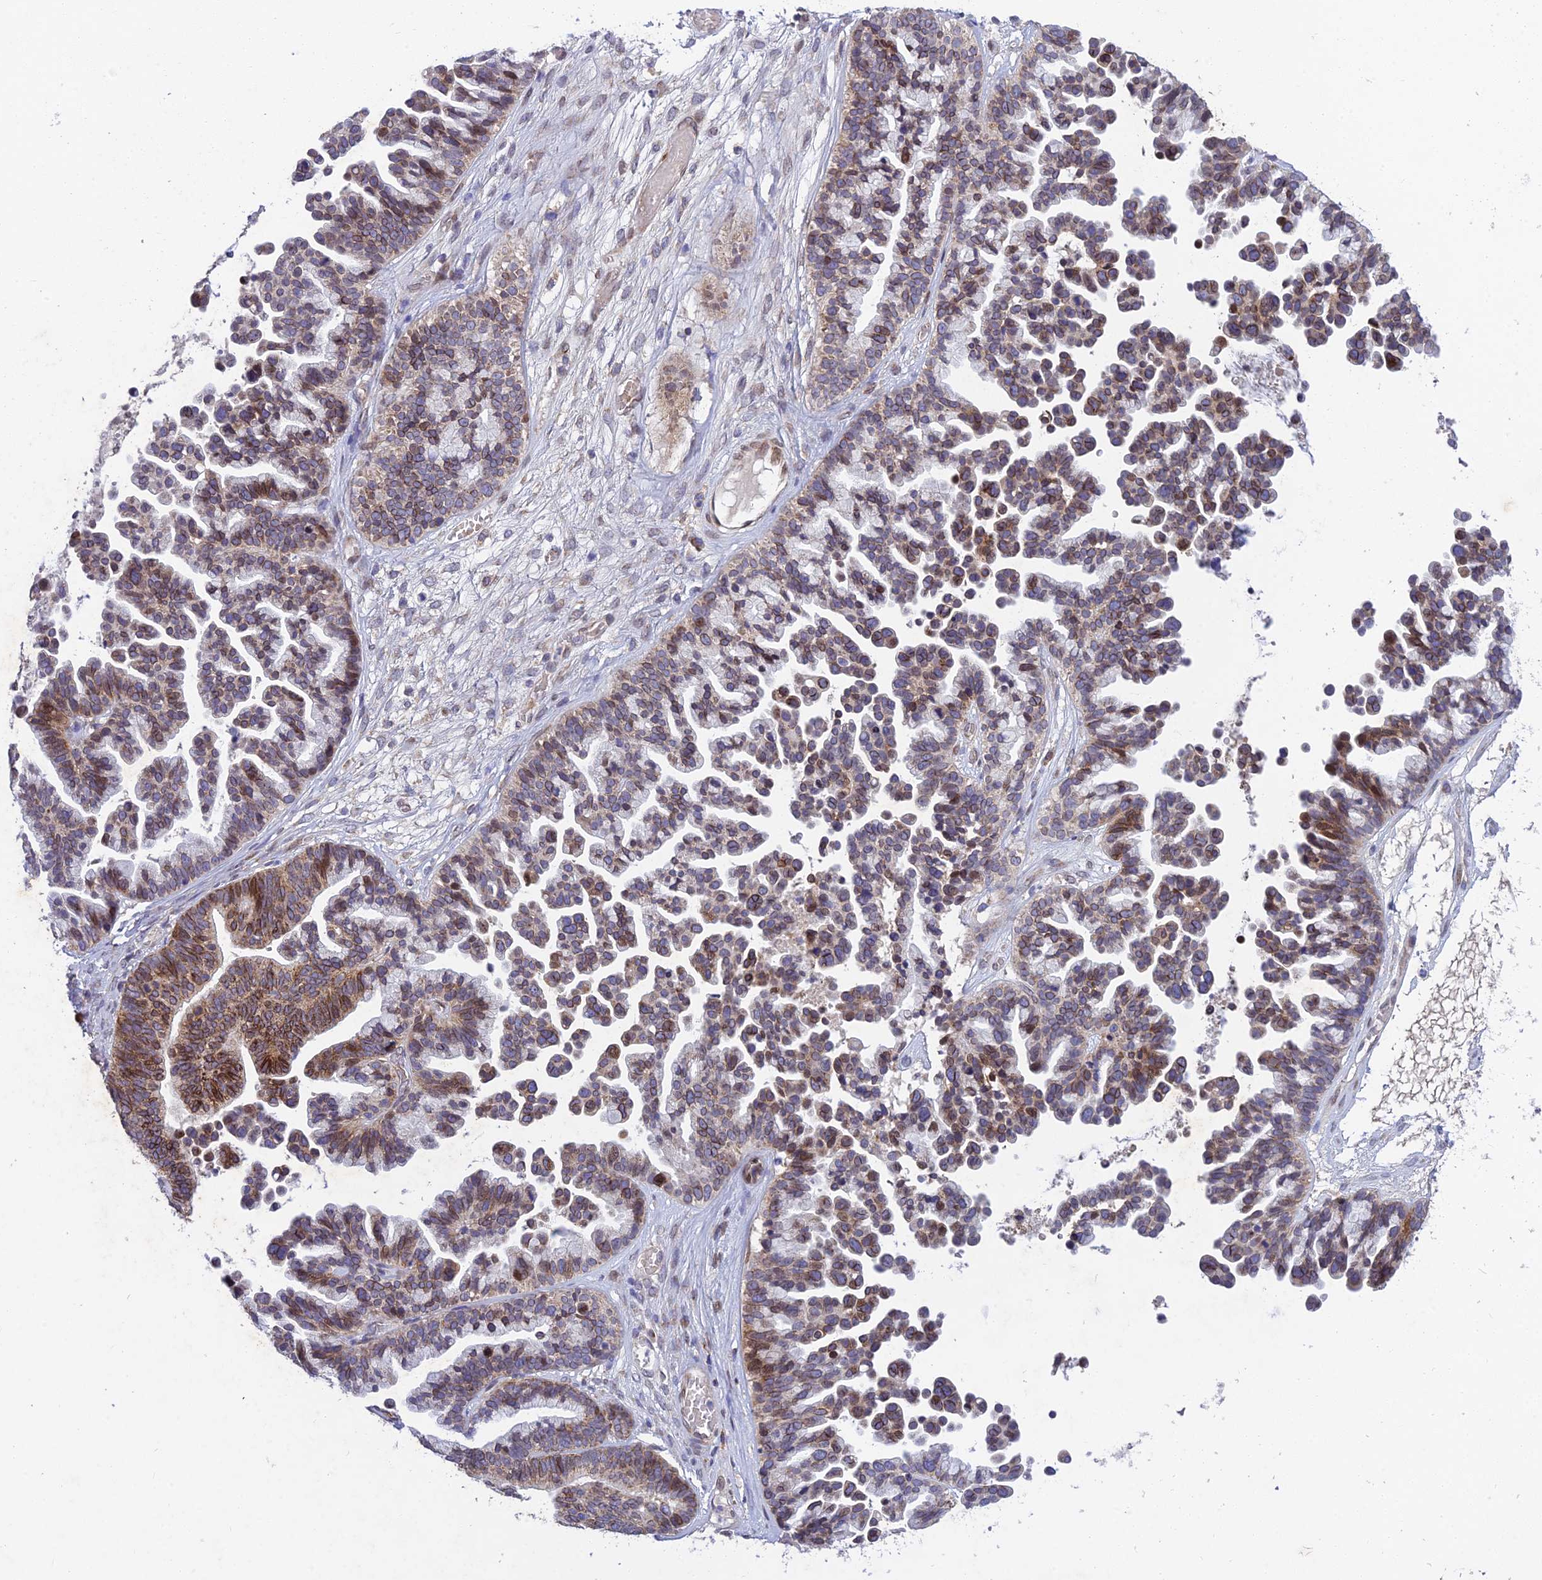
{"staining": {"intensity": "moderate", "quantity": "25%-75%", "location": "cytoplasmic/membranous,nuclear"}, "tissue": "ovarian cancer", "cell_type": "Tumor cells", "image_type": "cancer", "snomed": [{"axis": "morphology", "description": "Cystadenocarcinoma, serous, NOS"}, {"axis": "topography", "description": "Ovary"}], "caption": "The photomicrograph reveals staining of ovarian cancer (serous cystadenocarcinoma), revealing moderate cytoplasmic/membranous and nuclear protein staining (brown color) within tumor cells. The staining was performed using DAB (3,3'-diaminobenzidine), with brown indicating positive protein expression. Nuclei are stained blue with hematoxylin.", "gene": "MGAT2", "patient": {"sex": "female", "age": 56}}